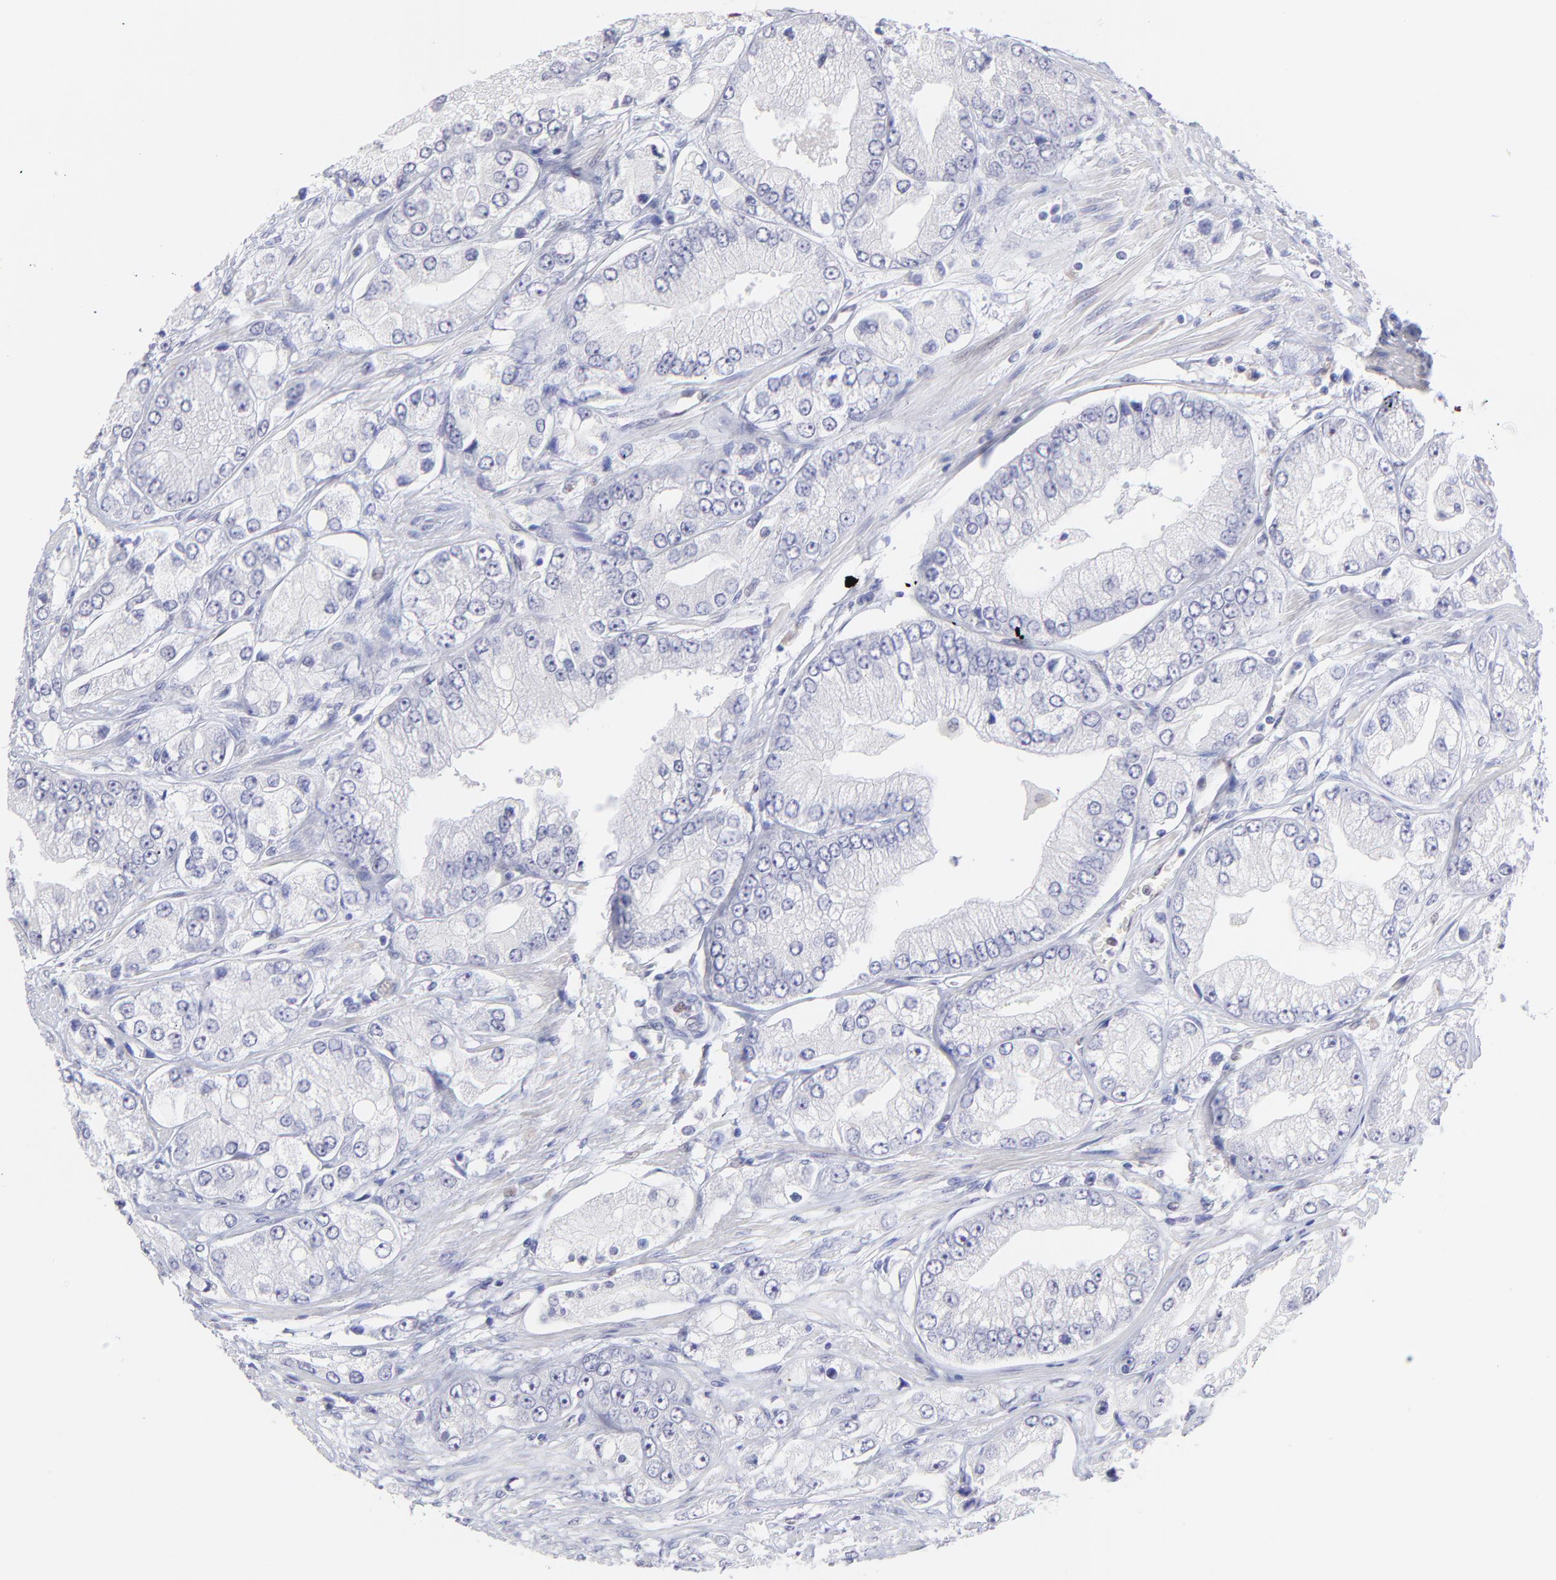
{"staining": {"intensity": "negative", "quantity": "none", "location": "none"}, "tissue": "prostate cancer", "cell_type": "Tumor cells", "image_type": "cancer", "snomed": [{"axis": "morphology", "description": "Adenocarcinoma, Medium grade"}, {"axis": "topography", "description": "Prostate"}], "caption": "This is an immunohistochemistry image of prostate medium-grade adenocarcinoma. There is no expression in tumor cells.", "gene": "KLF4", "patient": {"sex": "male", "age": 72}}